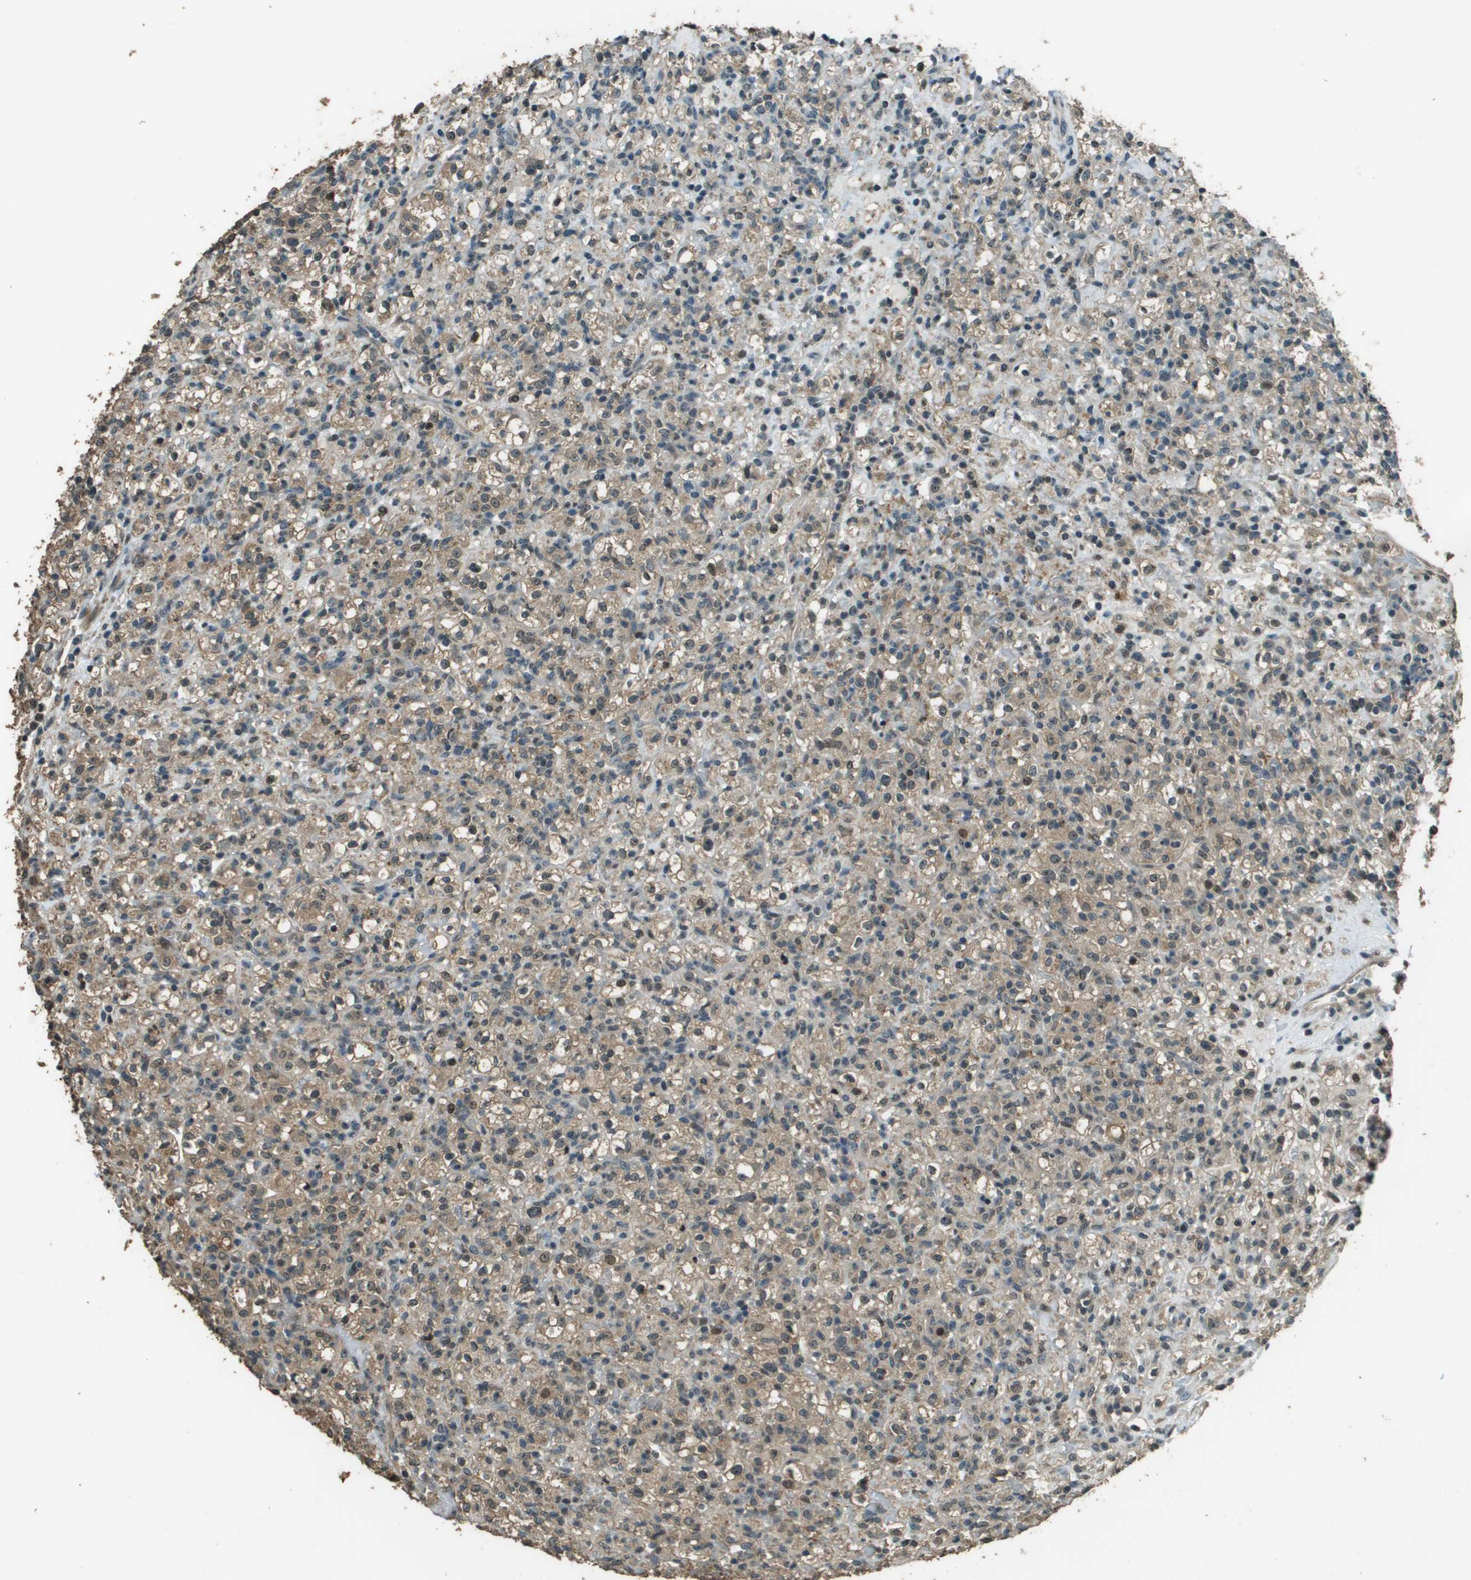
{"staining": {"intensity": "weak", "quantity": ">75%", "location": "cytoplasmic/membranous"}, "tissue": "renal cancer", "cell_type": "Tumor cells", "image_type": "cancer", "snomed": [{"axis": "morphology", "description": "Normal tissue, NOS"}, {"axis": "morphology", "description": "Adenocarcinoma, NOS"}, {"axis": "topography", "description": "Kidney"}], "caption": "Immunohistochemistry staining of renal cancer (adenocarcinoma), which reveals low levels of weak cytoplasmic/membranous positivity in approximately >75% of tumor cells indicating weak cytoplasmic/membranous protein expression. The staining was performed using DAB (3,3'-diaminobenzidine) (brown) for protein detection and nuclei were counterstained in hematoxylin (blue).", "gene": "SDC3", "patient": {"sex": "female", "age": 72}}